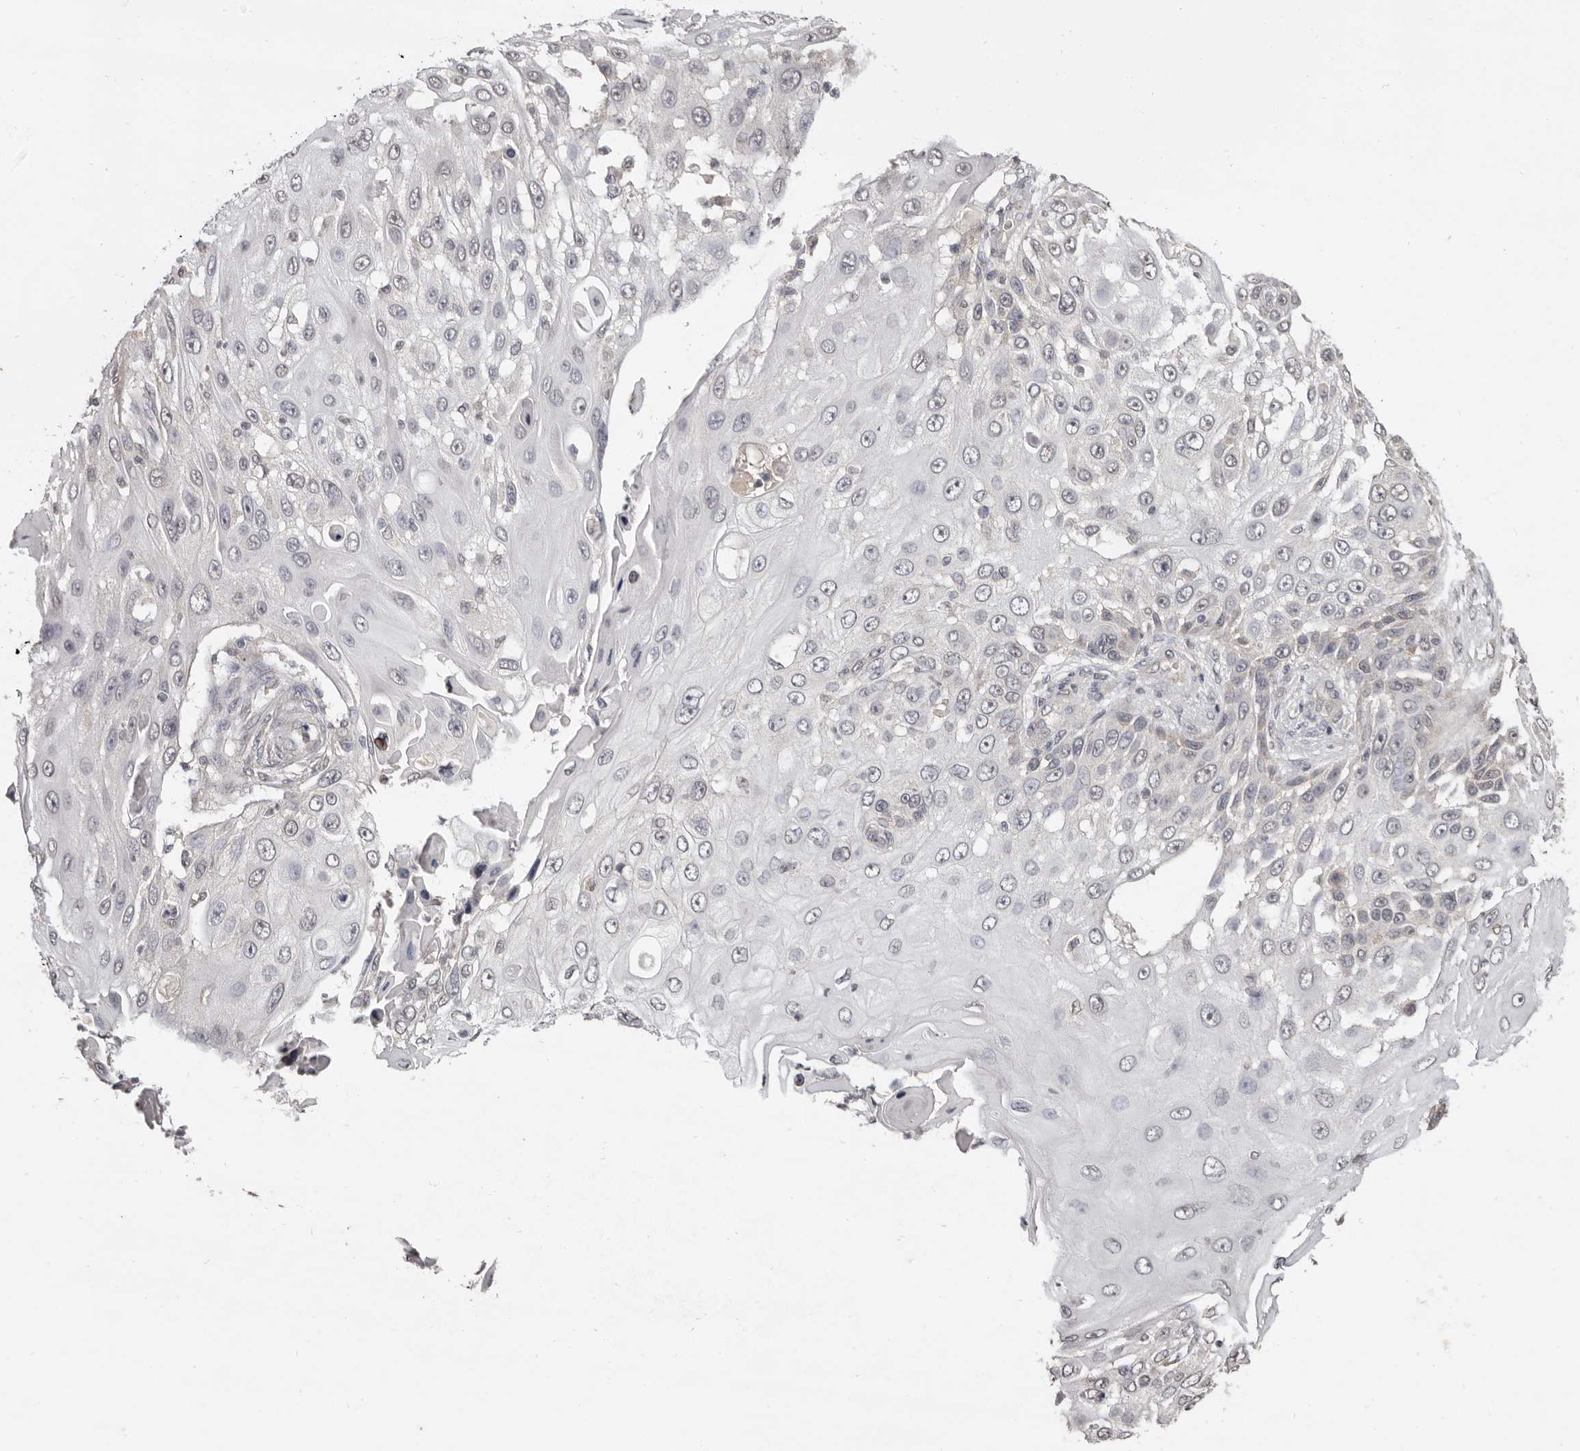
{"staining": {"intensity": "weak", "quantity": "25%-75%", "location": "nuclear"}, "tissue": "skin cancer", "cell_type": "Tumor cells", "image_type": "cancer", "snomed": [{"axis": "morphology", "description": "Squamous cell carcinoma, NOS"}, {"axis": "topography", "description": "Skin"}], "caption": "Skin cancer stained for a protein (brown) reveals weak nuclear positive expression in approximately 25%-75% of tumor cells.", "gene": "LINGO2", "patient": {"sex": "female", "age": 44}}